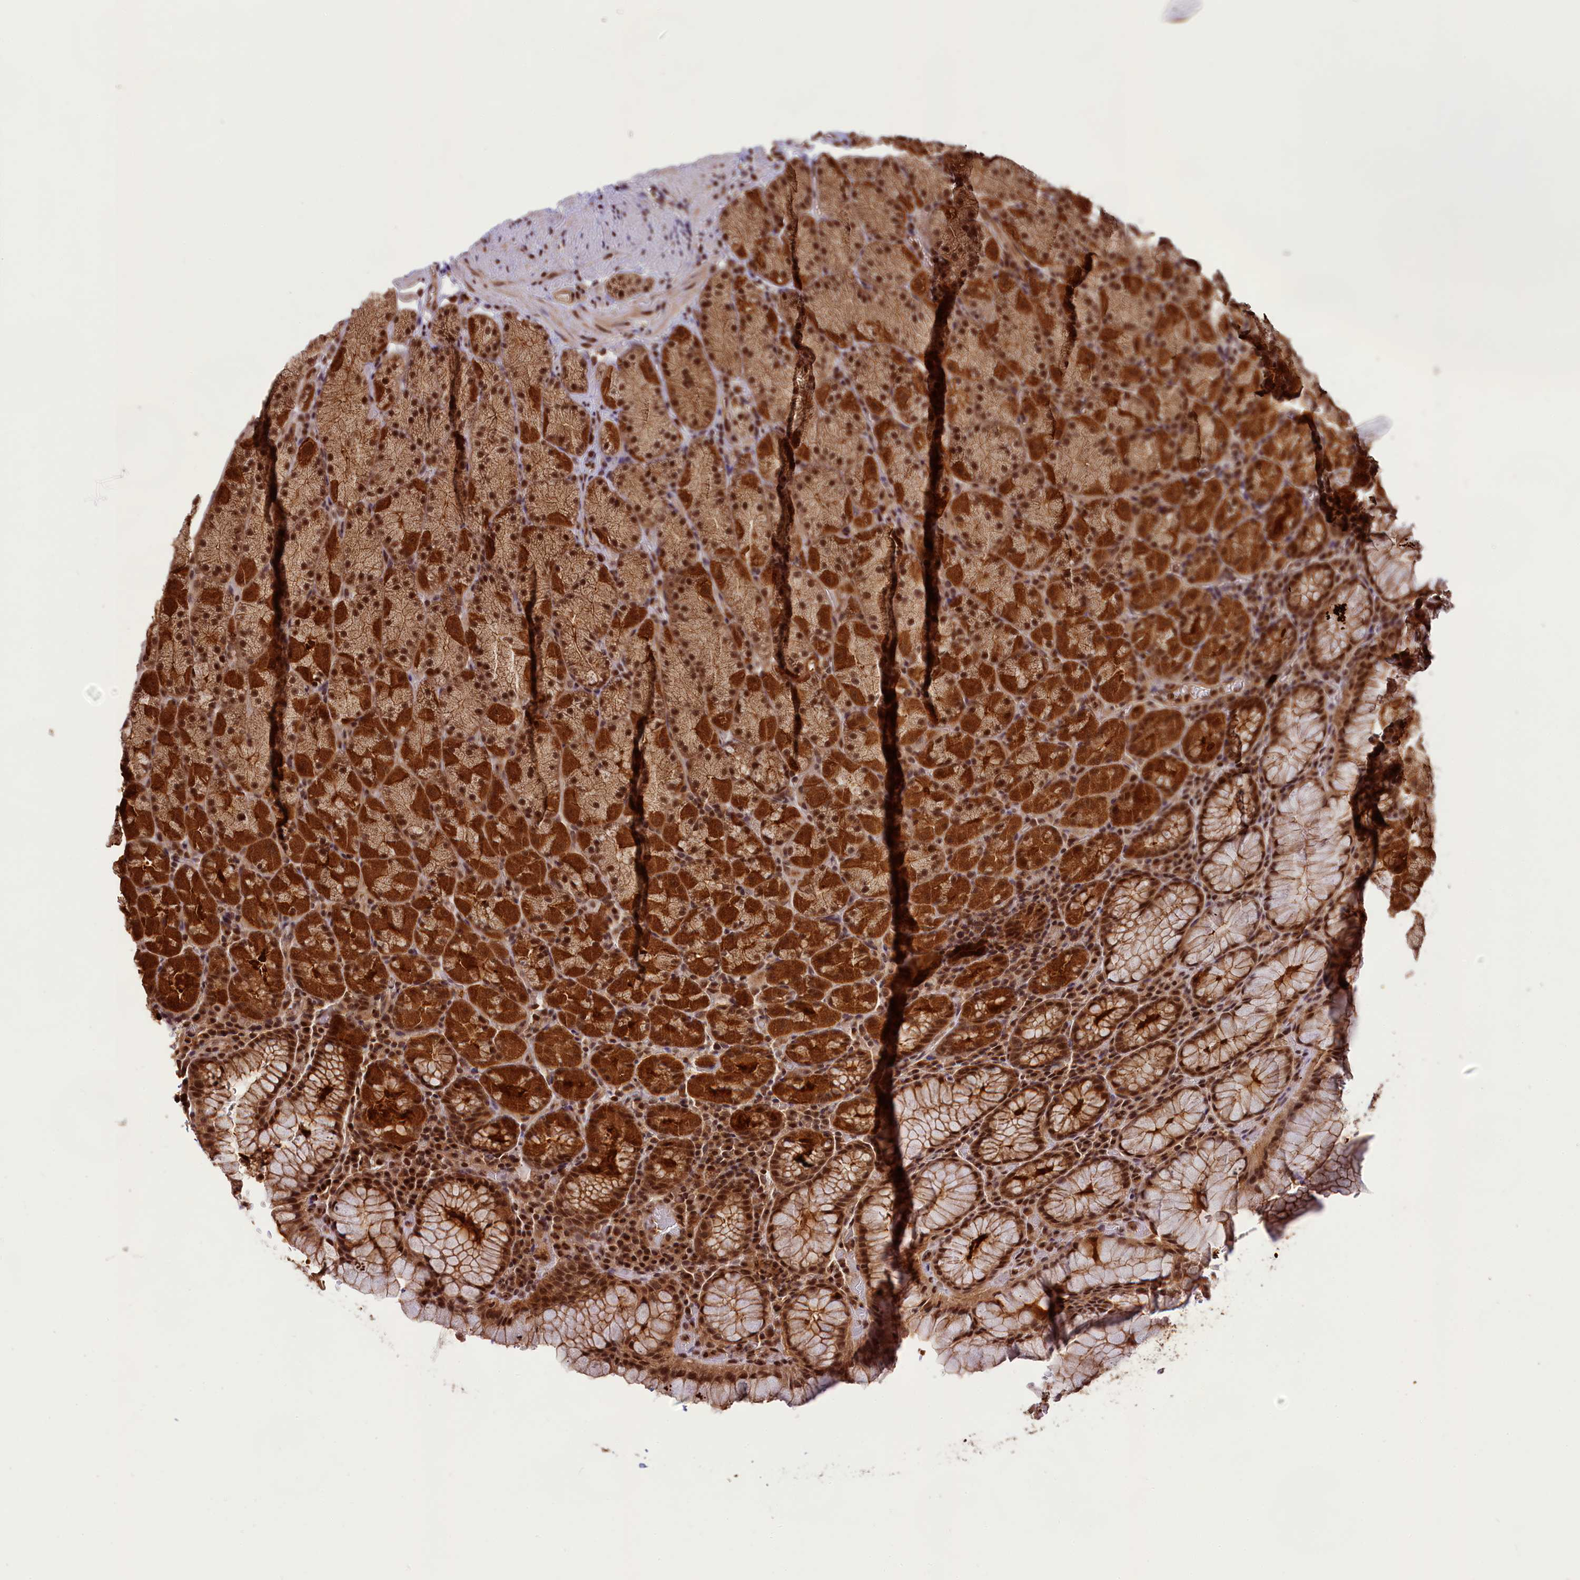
{"staining": {"intensity": "strong", "quantity": ">75%", "location": "cytoplasmic/membranous,nuclear"}, "tissue": "stomach", "cell_type": "Glandular cells", "image_type": "normal", "snomed": [{"axis": "morphology", "description": "Normal tissue, NOS"}, {"axis": "topography", "description": "Stomach, upper"}, {"axis": "topography", "description": "Stomach, lower"}], "caption": "Stomach stained with DAB (3,3'-diaminobenzidine) IHC reveals high levels of strong cytoplasmic/membranous,nuclear expression in approximately >75% of glandular cells. (IHC, brightfield microscopy, high magnification).", "gene": "CARD8", "patient": {"sex": "male", "age": 80}}